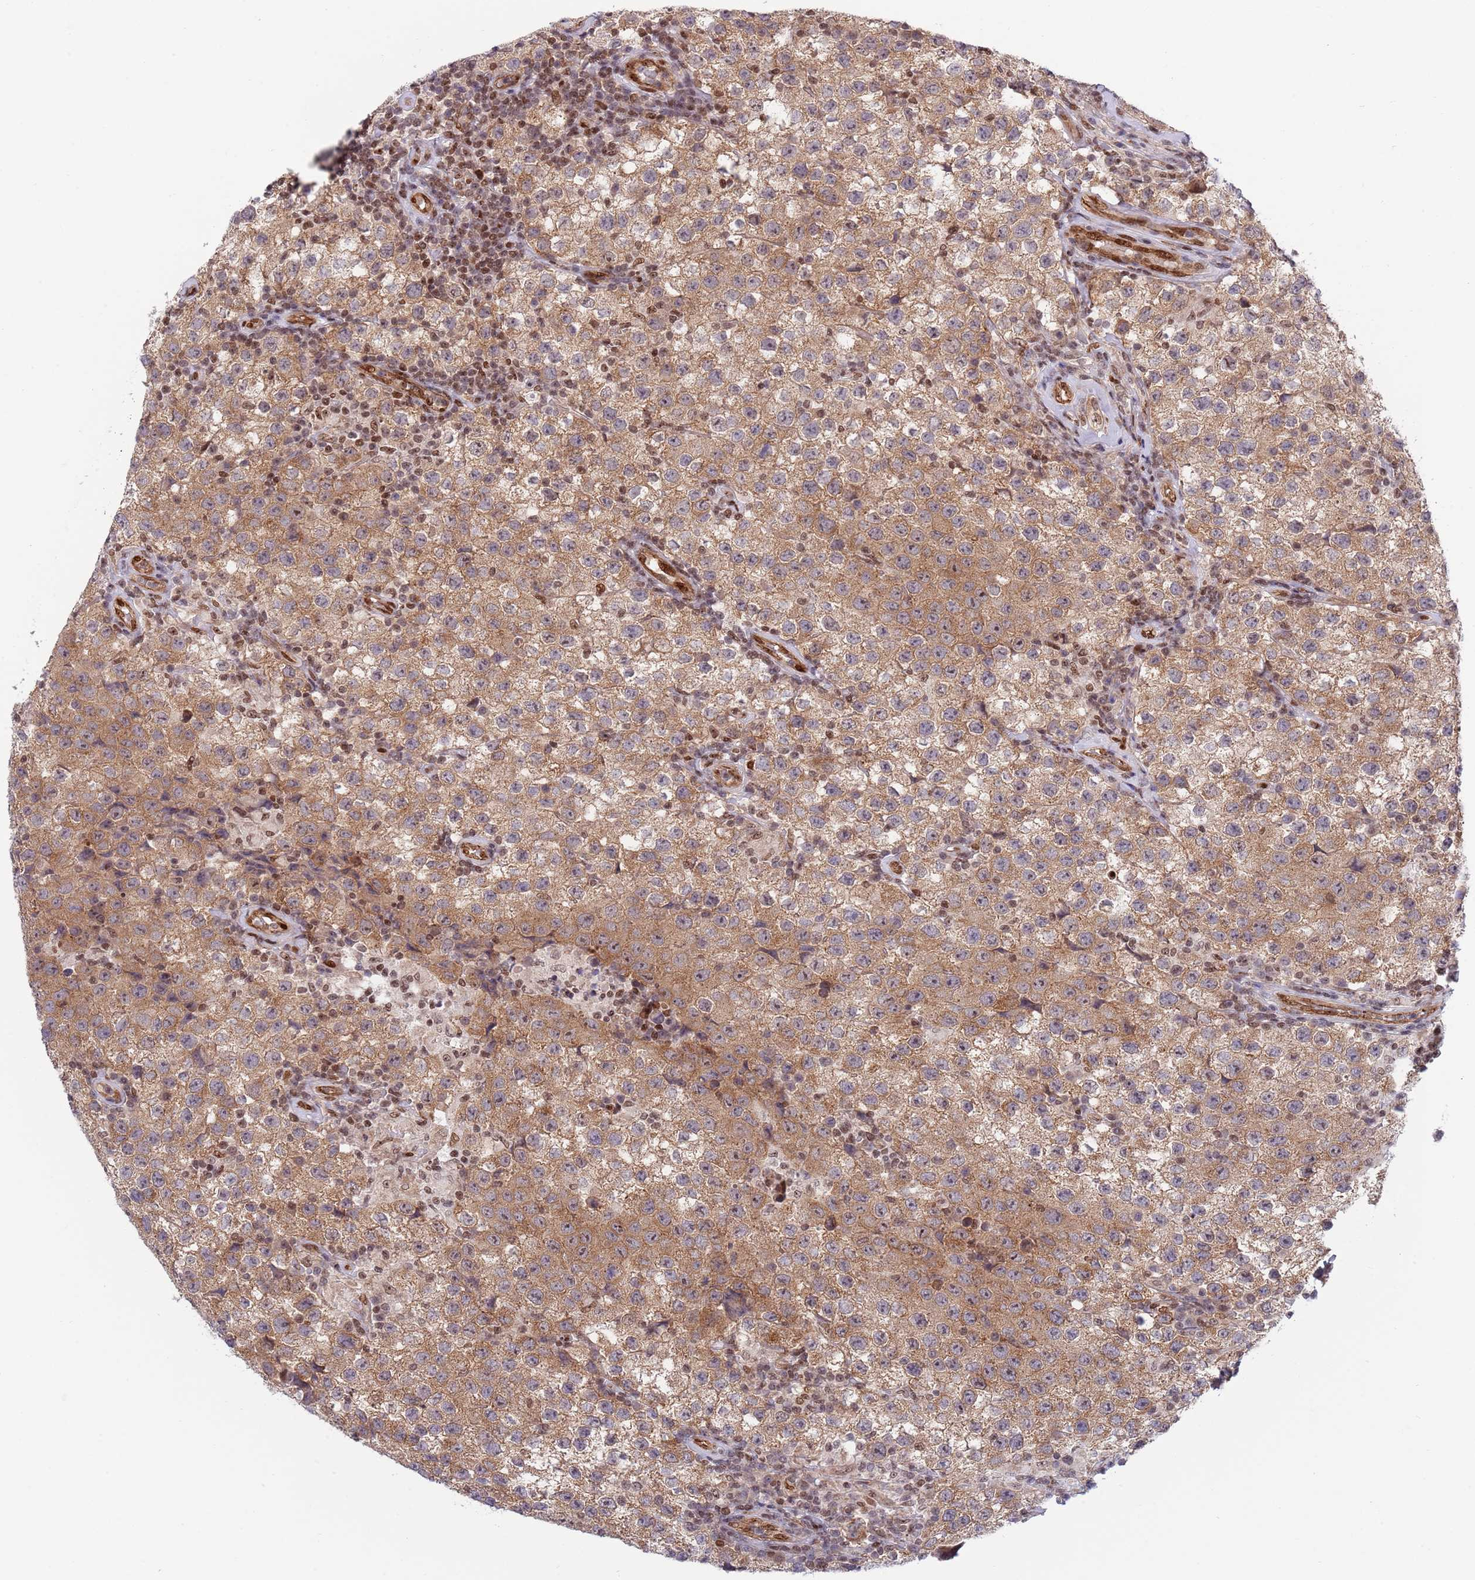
{"staining": {"intensity": "moderate", "quantity": ">75%", "location": "cytoplasmic/membranous"}, "tissue": "testis cancer", "cell_type": "Tumor cells", "image_type": "cancer", "snomed": [{"axis": "morphology", "description": "Seminoma, NOS"}, {"axis": "morphology", "description": "Carcinoma, Embryonal, NOS"}, {"axis": "topography", "description": "Testis"}], "caption": "About >75% of tumor cells in testis cancer demonstrate moderate cytoplasmic/membranous protein positivity as visualized by brown immunohistochemical staining.", "gene": "TBX10", "patient": {"sex": "male", "age": 41}}